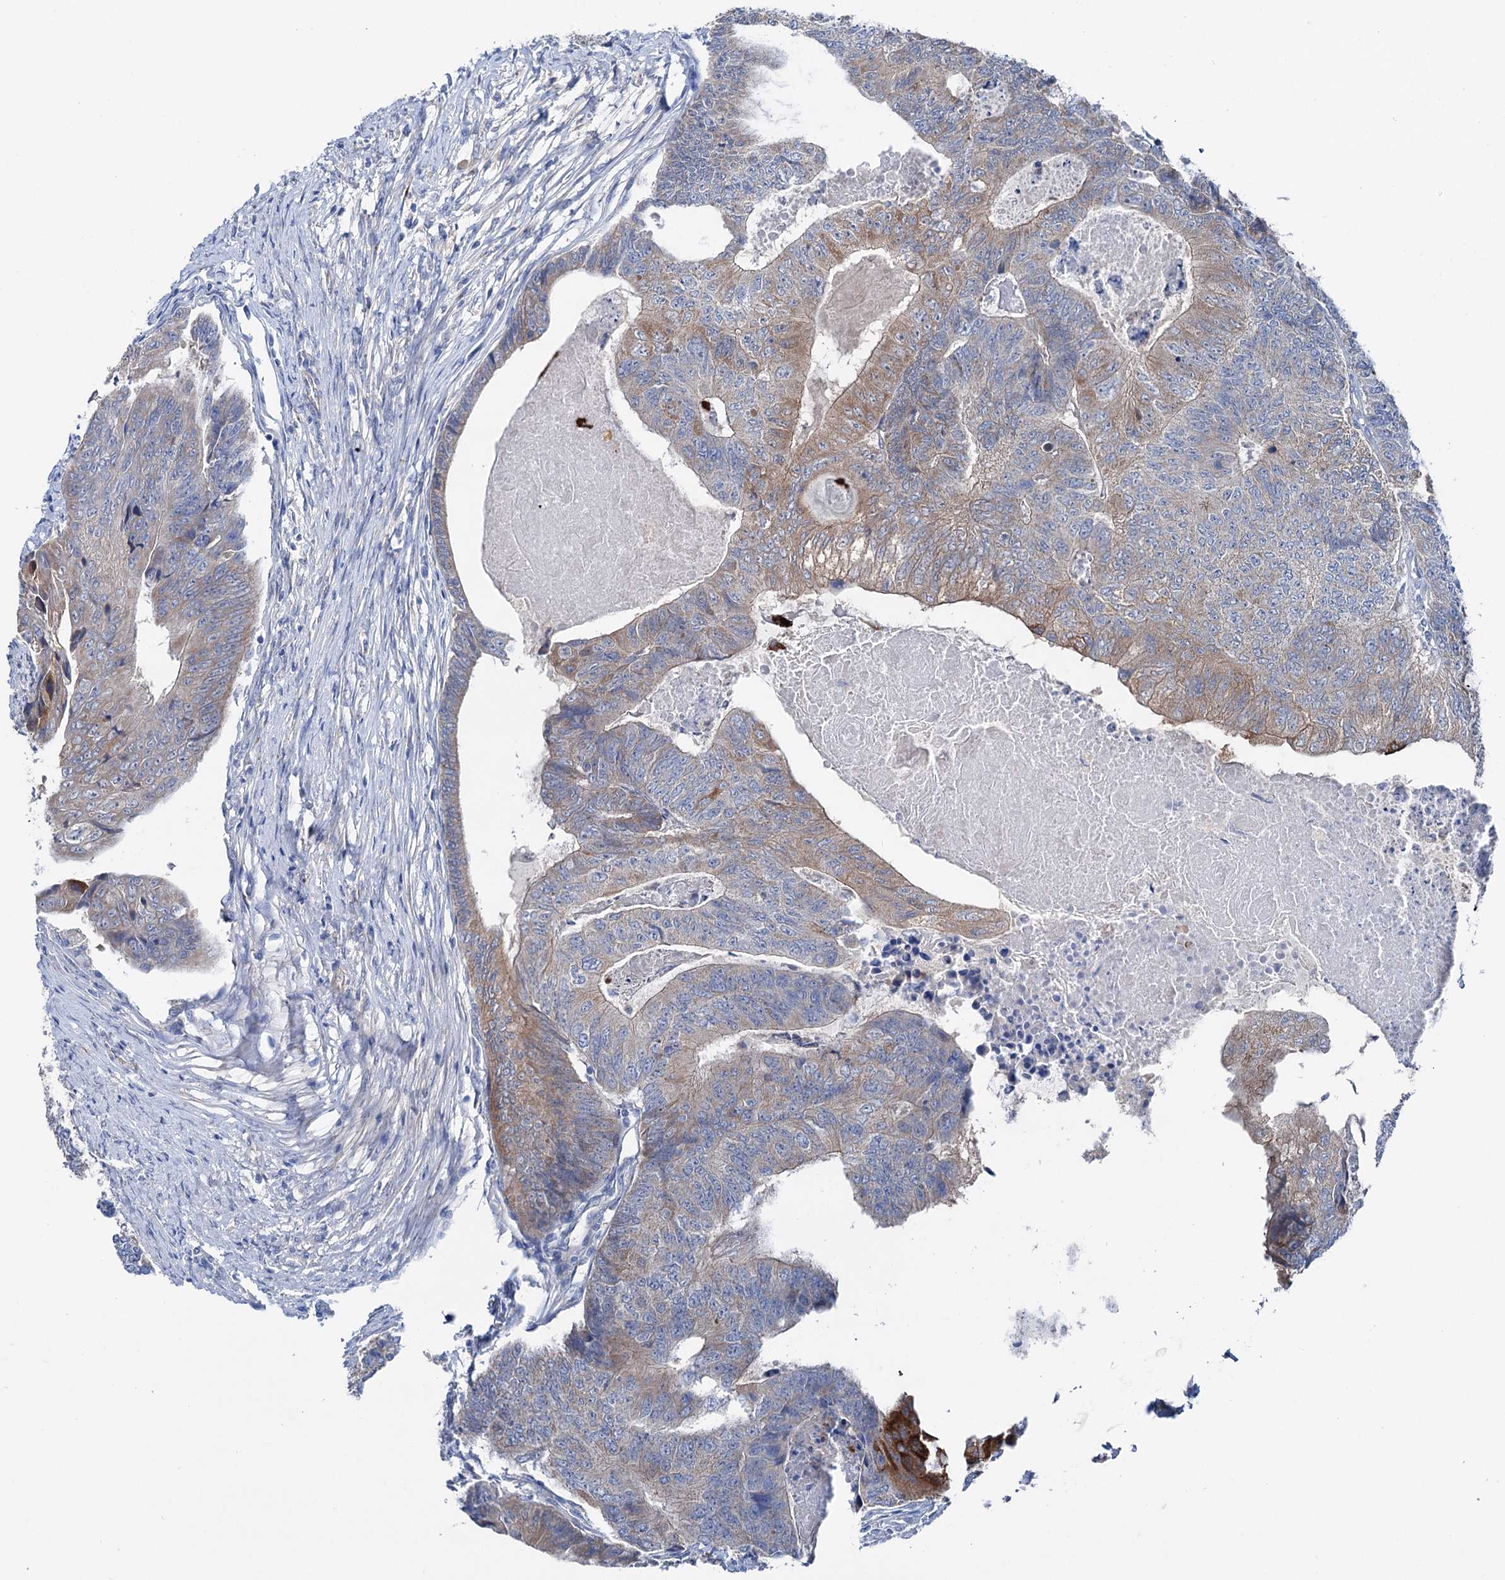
{"staining": {"intensity": "moderate", "quantity": "25%-75%", "location": "cytoplasmic/membranous"}, "tissue": "colorectal cancer", "cell_type": "Tumor cells", "image_type": "cancer", "snomed": [{"axis": "morphology", "description": "Adenocarcinoma, NOS"}, {"axis": "topography", "description": "Colon"}], "caption": "The histopathology image demonstrates staining of colorectal adenocarcinoma, revealing moderate cytoplasmic/membranous protein expression (brown color) within tumor cells. The staining was performed using DAB (3,3'-diaminobenzidine), with brown indicating positive protein expression. Nuclei are stained blue with hematoxylin.", "gene": "SHROOM1", "patient": {"sex": "female", "age": 67}}